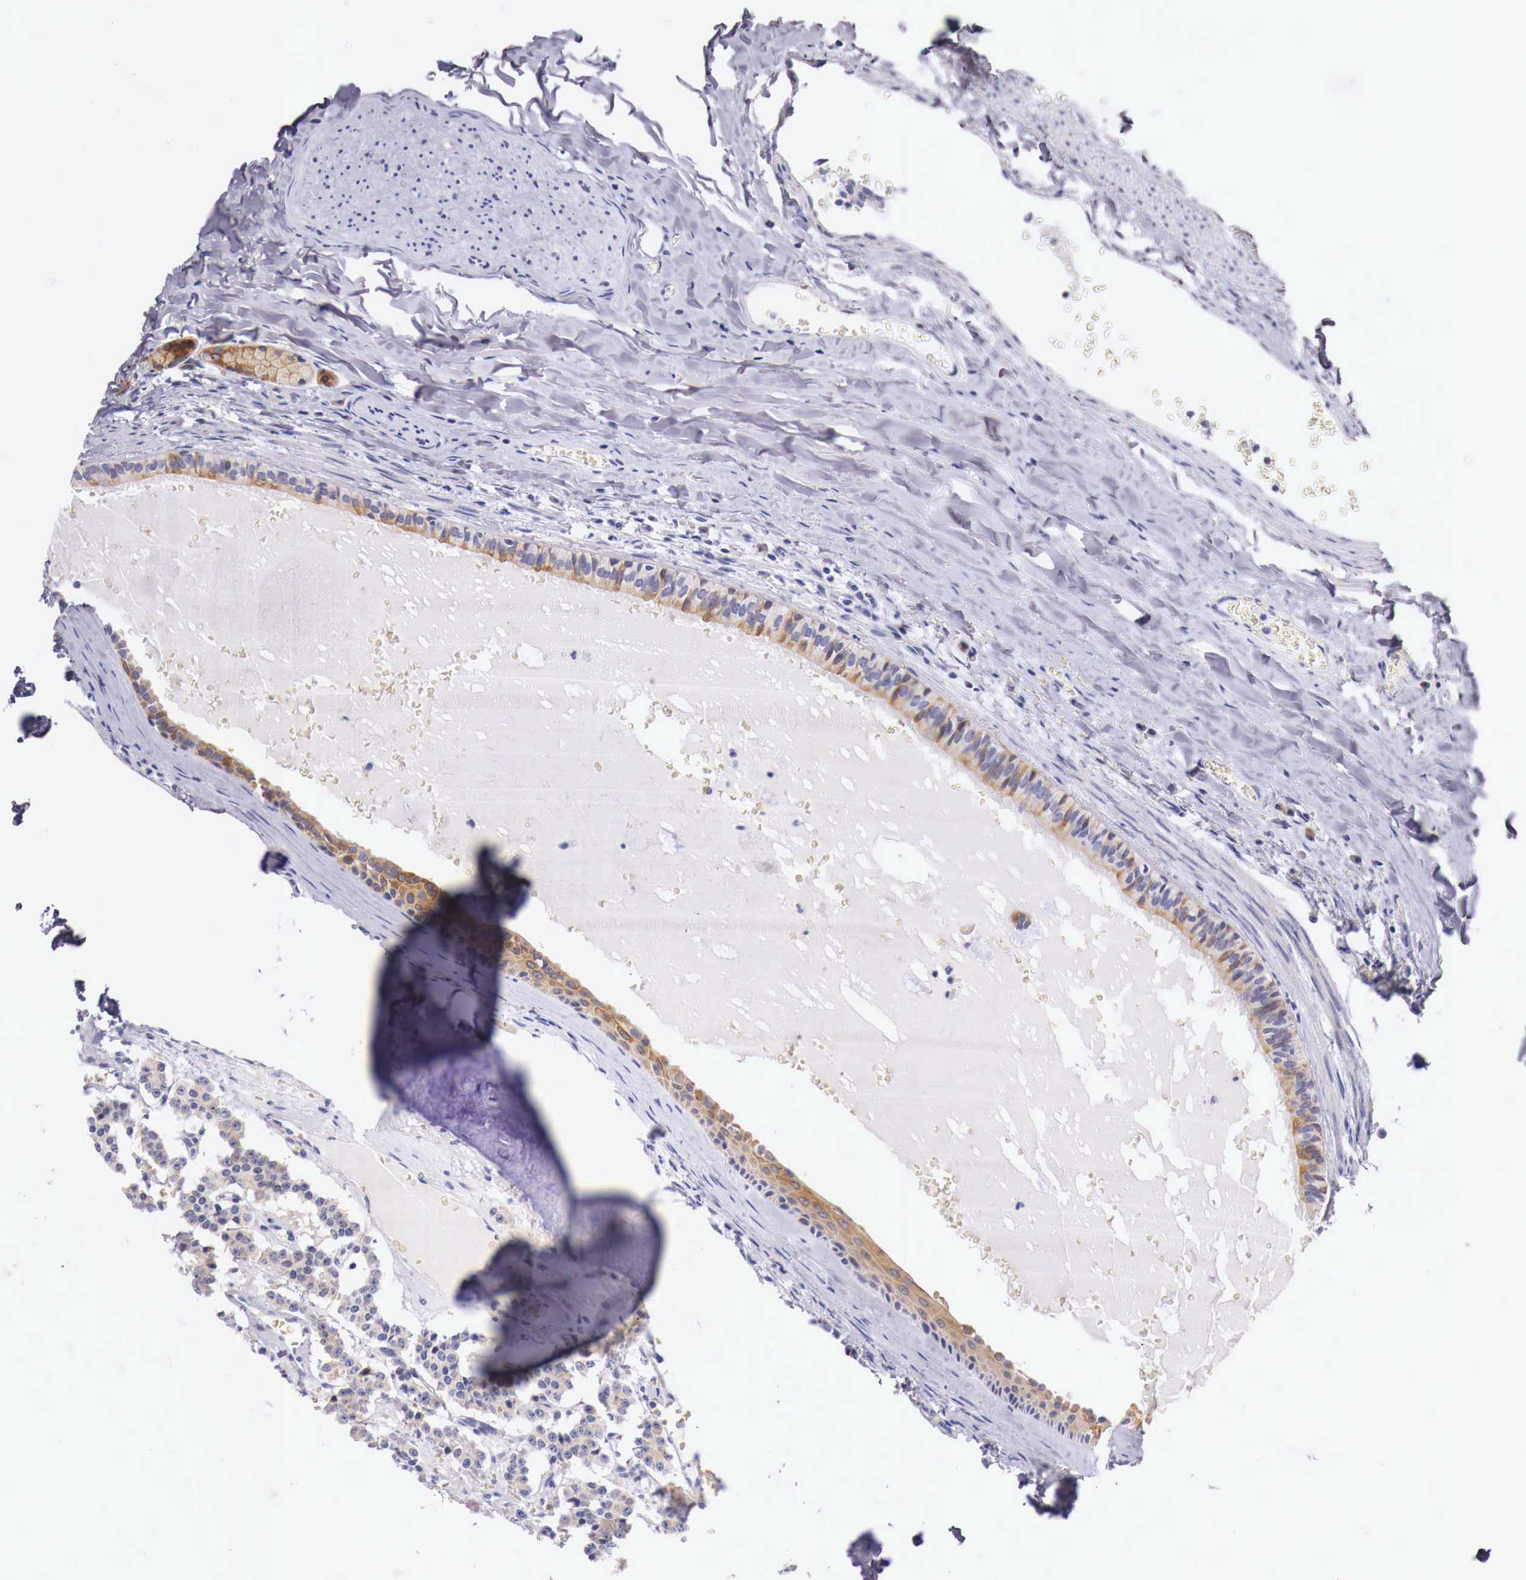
{"staining": {"intensity": "negative", "quantity": "none", "location": "none"}, "tissue": "carcinoid", "cell_type": "Tumor cells", "image_type": "cancer", "snomed": [{"axis": "morphology", "description": "Carcinoid, malignant, NOS"}, {"axis": "topography", "description": "Bronchus"}], "caption": "DAB immunohistochemical staining of human carcinoid reveals no significant positivity in tumor cells.", "gene": "NREP", "patient": {"sex": "male", "age": 55}}